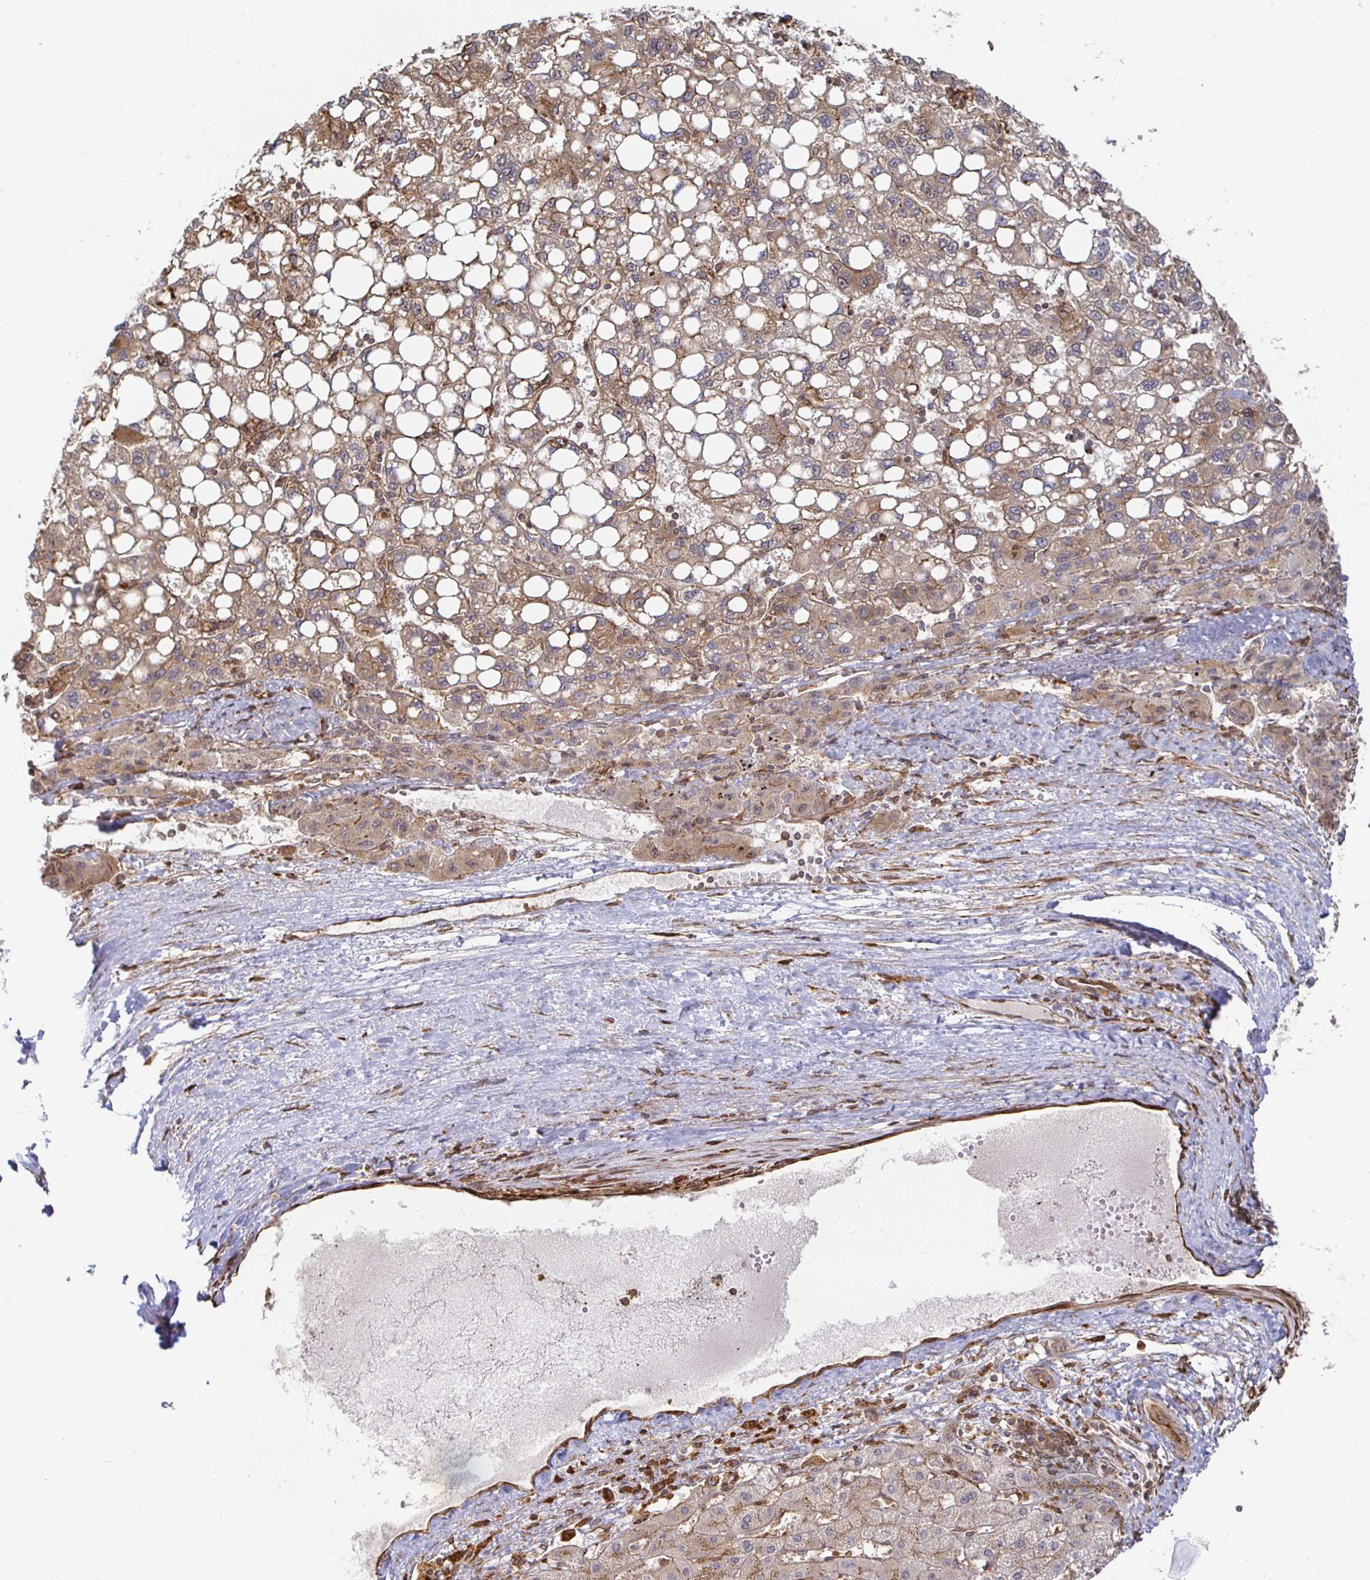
{"staining": {"intensity": "moderate", "quantity": ">75%", "location": "cytoplasmic/membranous"}, "tissue": "liver cancer", "cell_type": "Tumor cells", "image_type": "cancer", "snomed": [{"axis": "morphology", "description": "Carcinoma, Hepatocellular, NOS"}, {"axis": "topography", "description": "Liver"}], "caption": "Moderate cytoplasmic/membranous expression is identified in about >75% of tumor cells in hepatocellular carcinoma (liver). Using DAB (brown) and hematoxylin (blue) stains, captured at high magnification using brightfield microscopy.", "gene": "STRAP", "patient": {"sex": "female", "age": 82}}